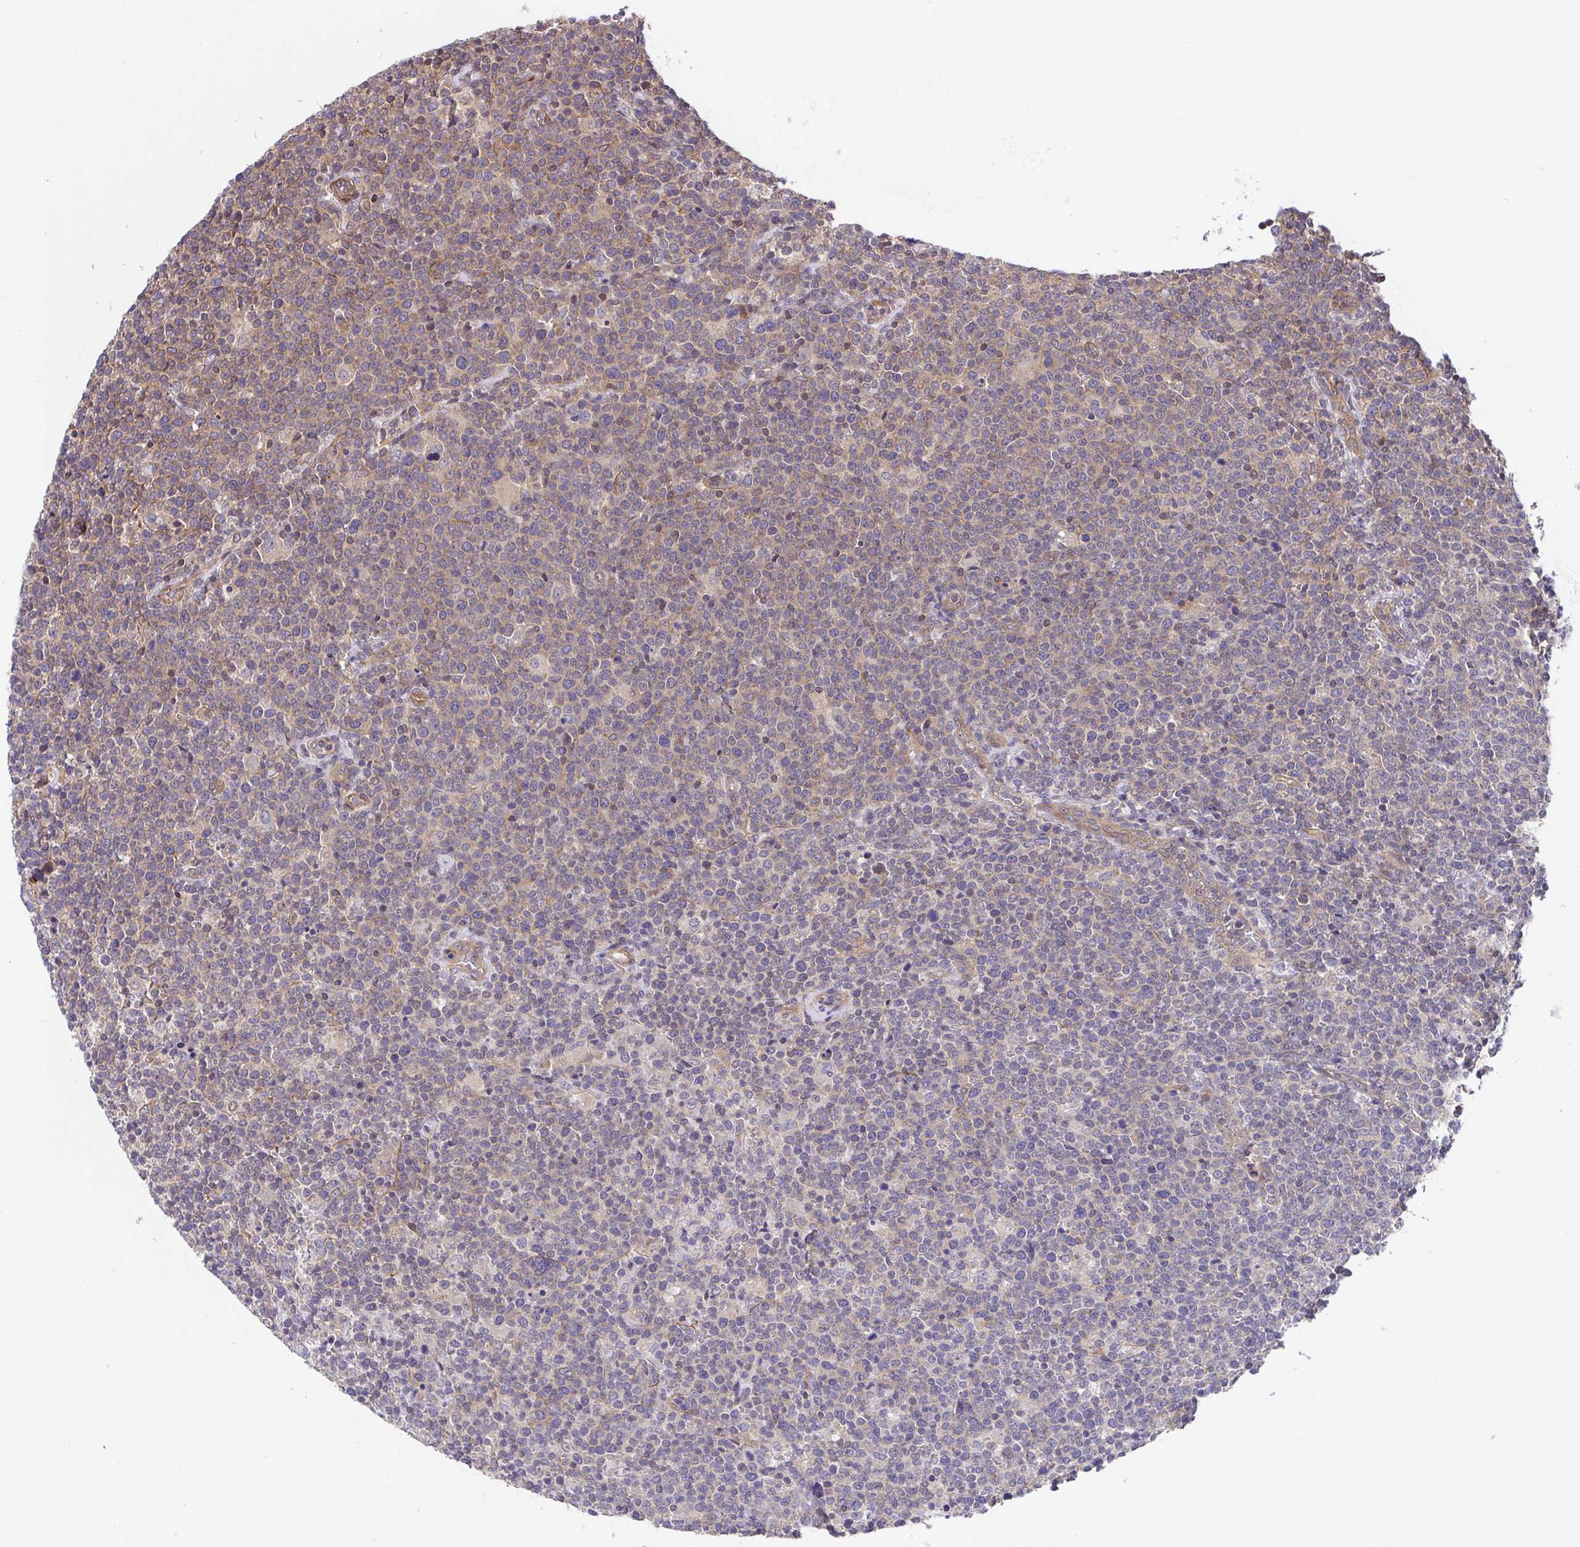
{"staining": {"intensity": "weak", "quantity": "25%-75%", "location": "cytoplasmic/membranous"}, "tissue": "lymphoma", "cell_type": "Tumor cells", "image_type": "cancer", "snomed": [{"axis": "morphology", "description": "Malignant lymphoma, non-Hodgkin's type, High grade"}, {"axis": "topography", "description": "Lymph node"}], "caption": "Protein staining demonstrates weak cytoplasmic/membranous positivity in about 25%-75% of tumor cells in high-grade malignant lymphoma, non-Hodgkin's type.", "gene": "ZNF696", "patient": {"sex": "male", "age": 61}}